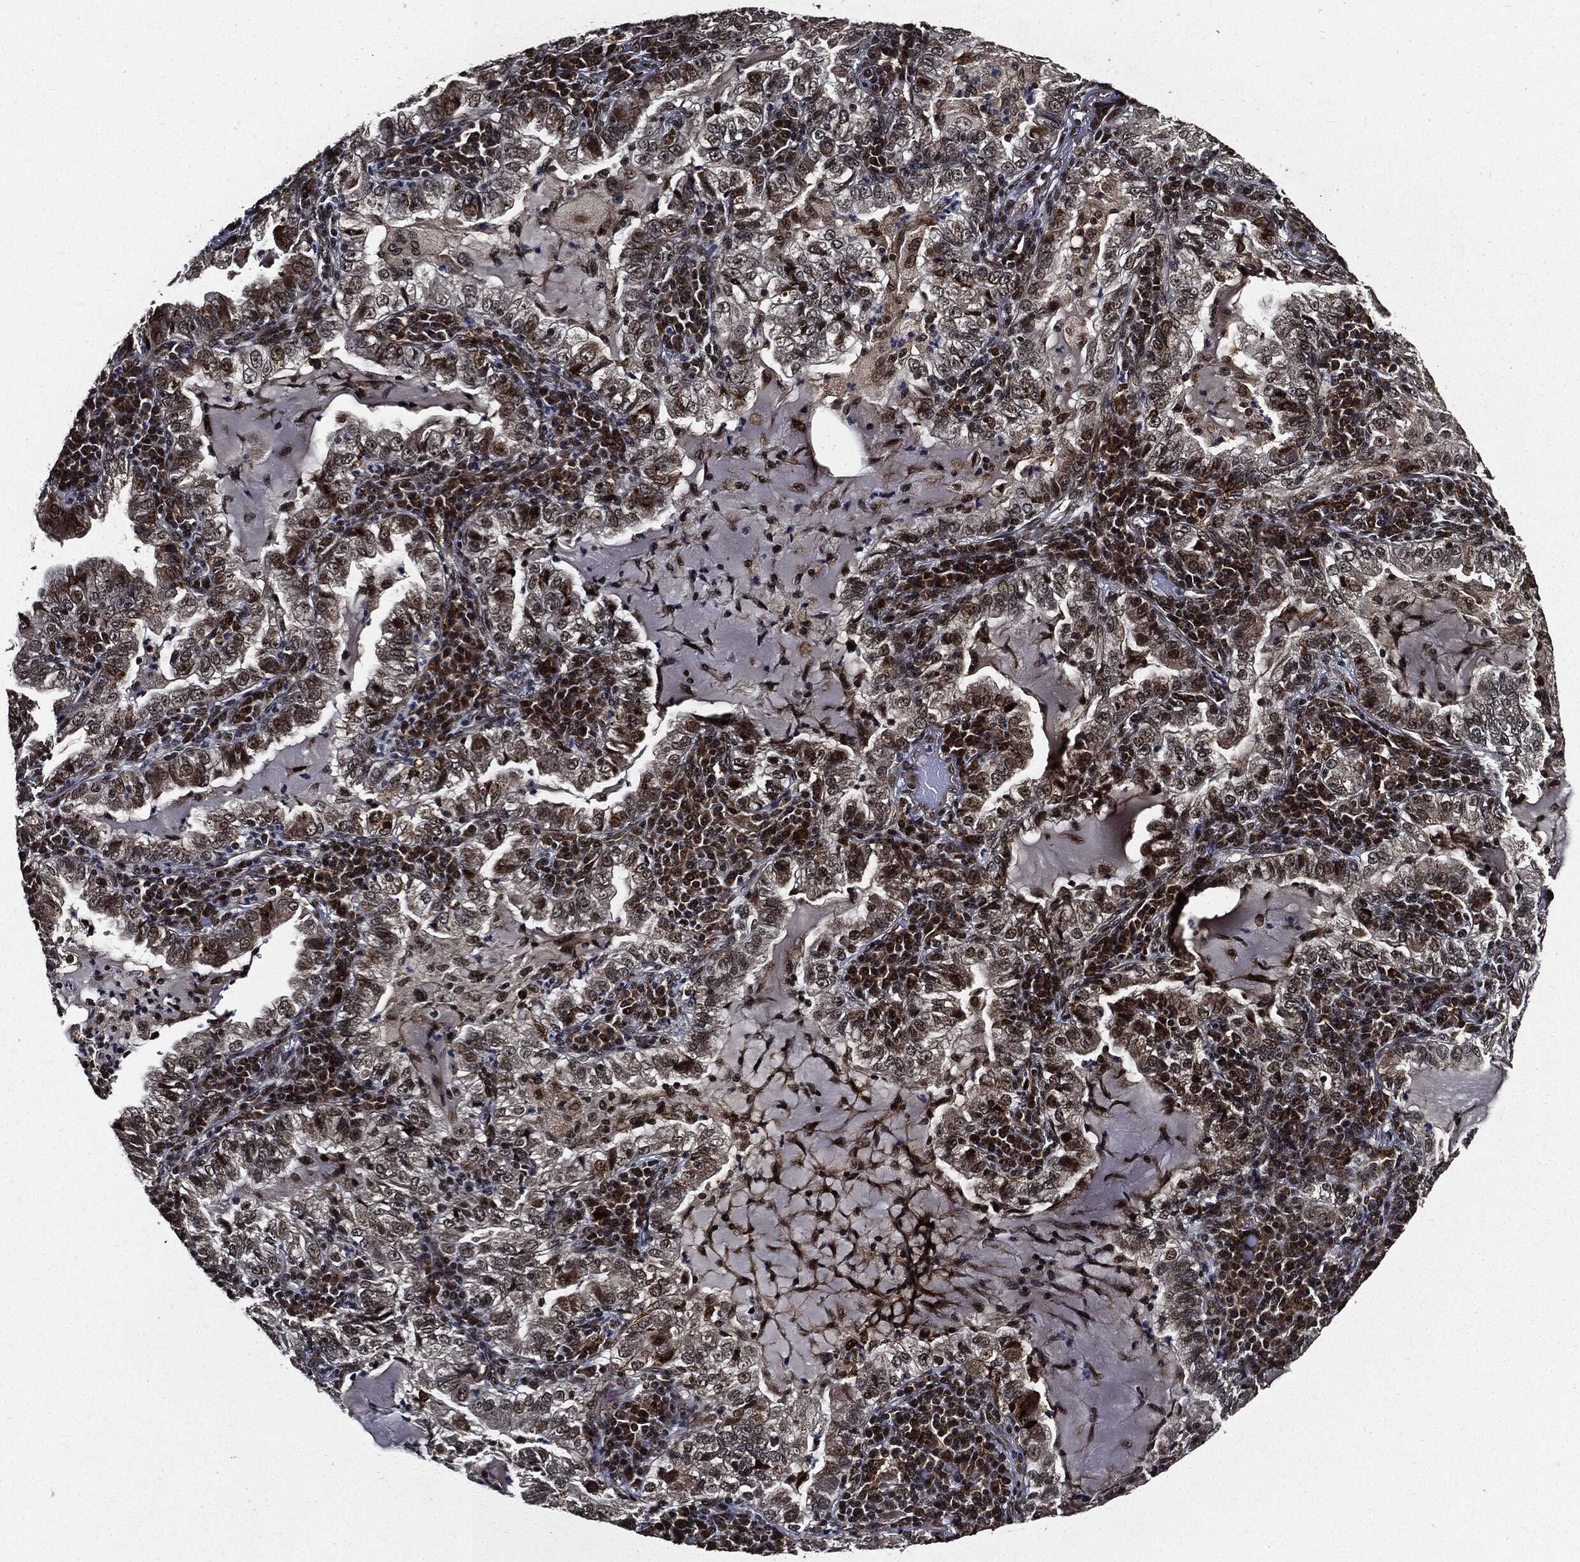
{"staining": {"intensity": "moderate", "quantity": "25%-75%", "location": "cytoplasmic/membranous,nuclear"}, "tissue": "lung cancer", "cell_type": "Tumor cells", "image_type": "cancer", "snomed": [{"axis": "morphology", "description": "Adenocarcinoma, NOS"}, {"axis": "topography", "description": "Lung"}], "caption": "Human lung adenocarcinoma stained with a brown dye demonstrates moderate cytoplasmic/membranous and nuclear positive staining in about 25%-75% of tumor cells.", "gene": "SUGT1", "patient": {"sex": "female", "age": 73}}